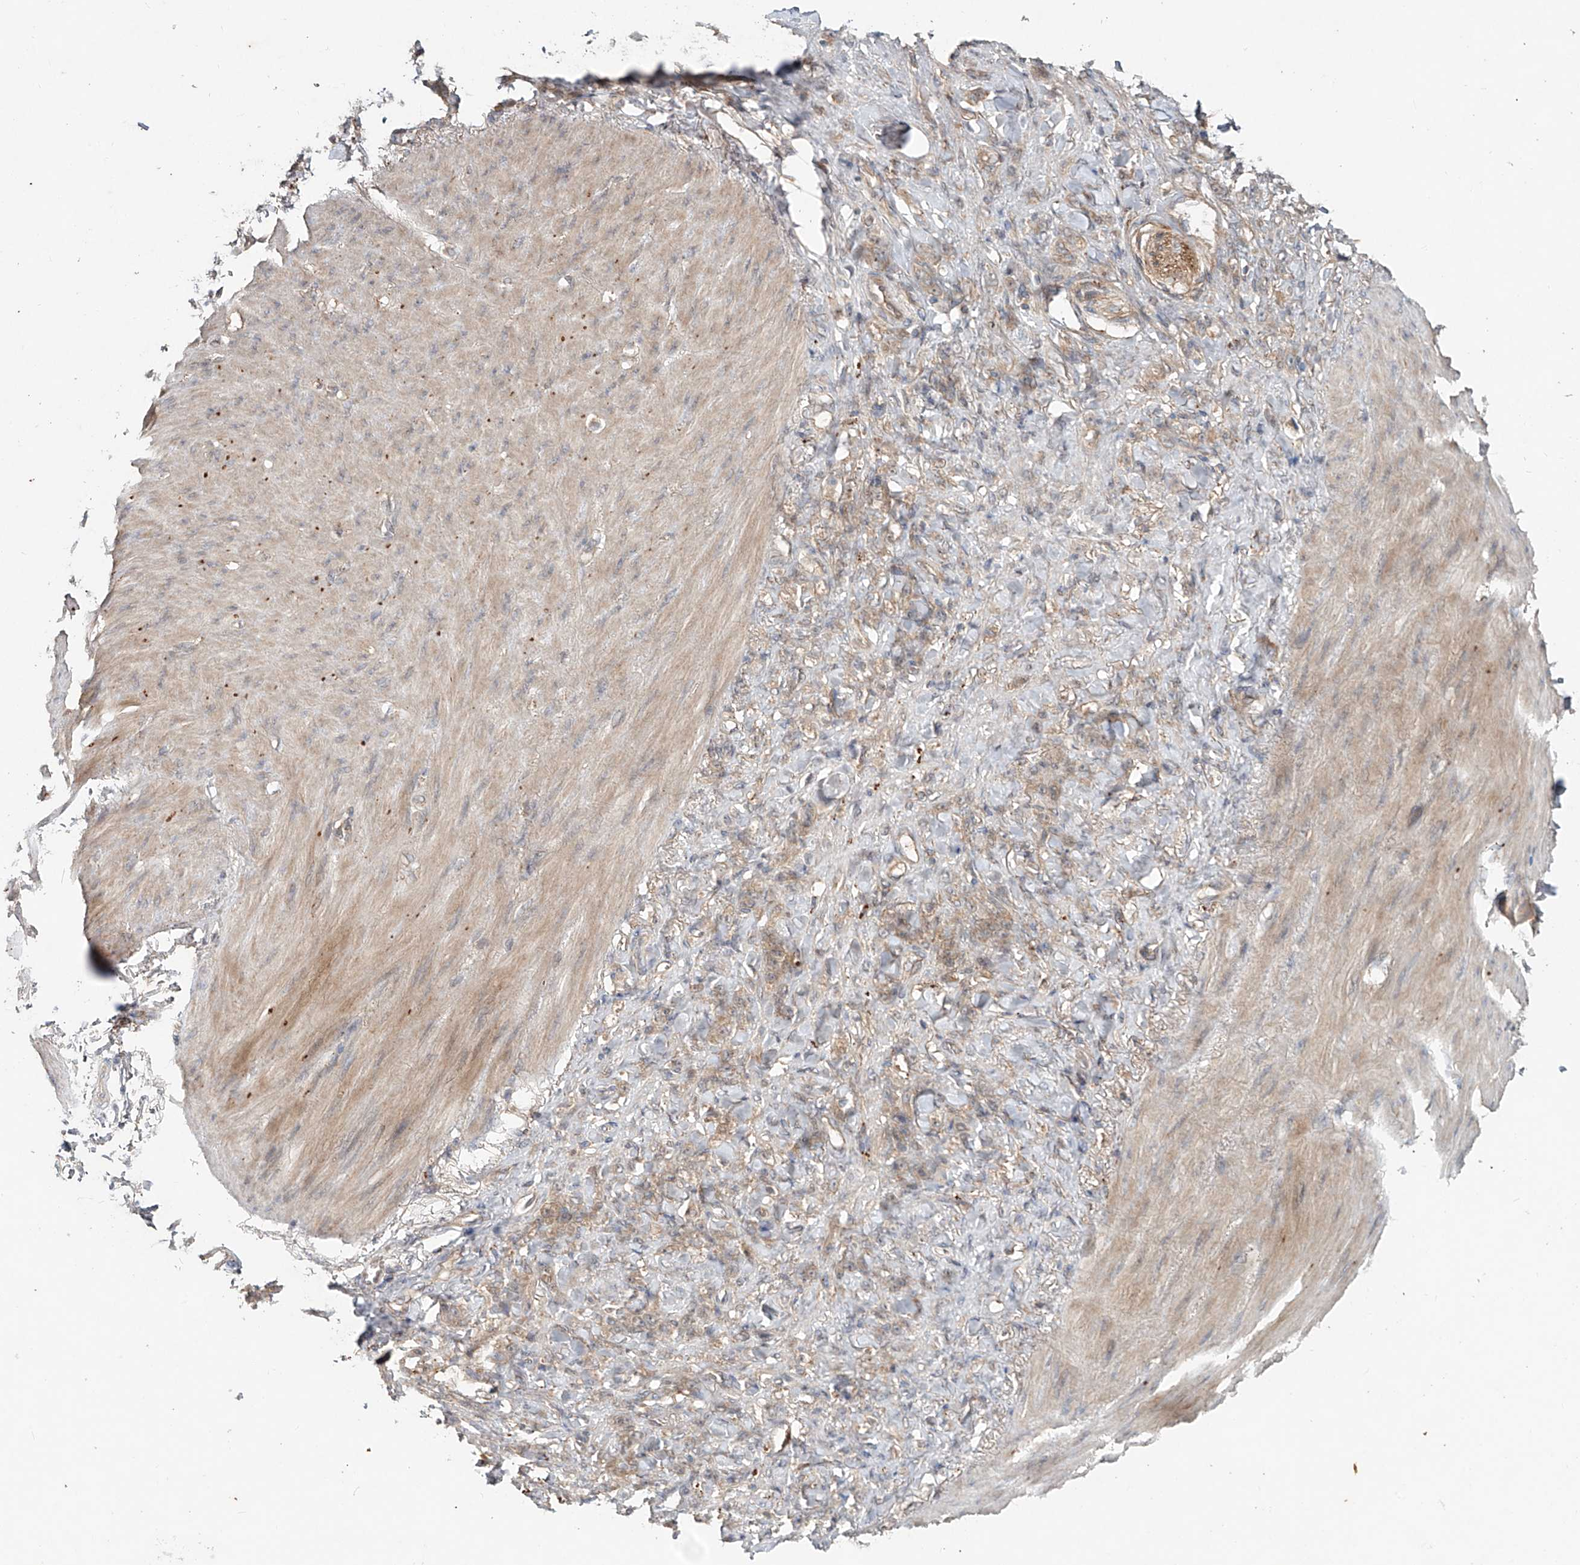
{"staining": {"intensity": "weak", "quantity": ">75%", "location": "cytoplasmic/membranous"}, "tissue": "stomach cancer", "cell_type": "Tumor cells", "image_type": "cancer", "snomed": [{"axis": "morphology", "description": "Normal tissue, NOS"}, {"axis": "morphology", "description": "Adenocarcinoma, NOS"}, {"axis": "topography", "description": "Stomach"}], "caption": "Immunohistochemical staining of human stomach cancer displays low levels of weak cytoplasmic/membranous staining in about >75% of tumor cells. Immunohistochemistry stains the protein of interest in brown and the nuclei are stained blue.", "gene": "IER5", "patient": {"sex": "male", "age": 82}}